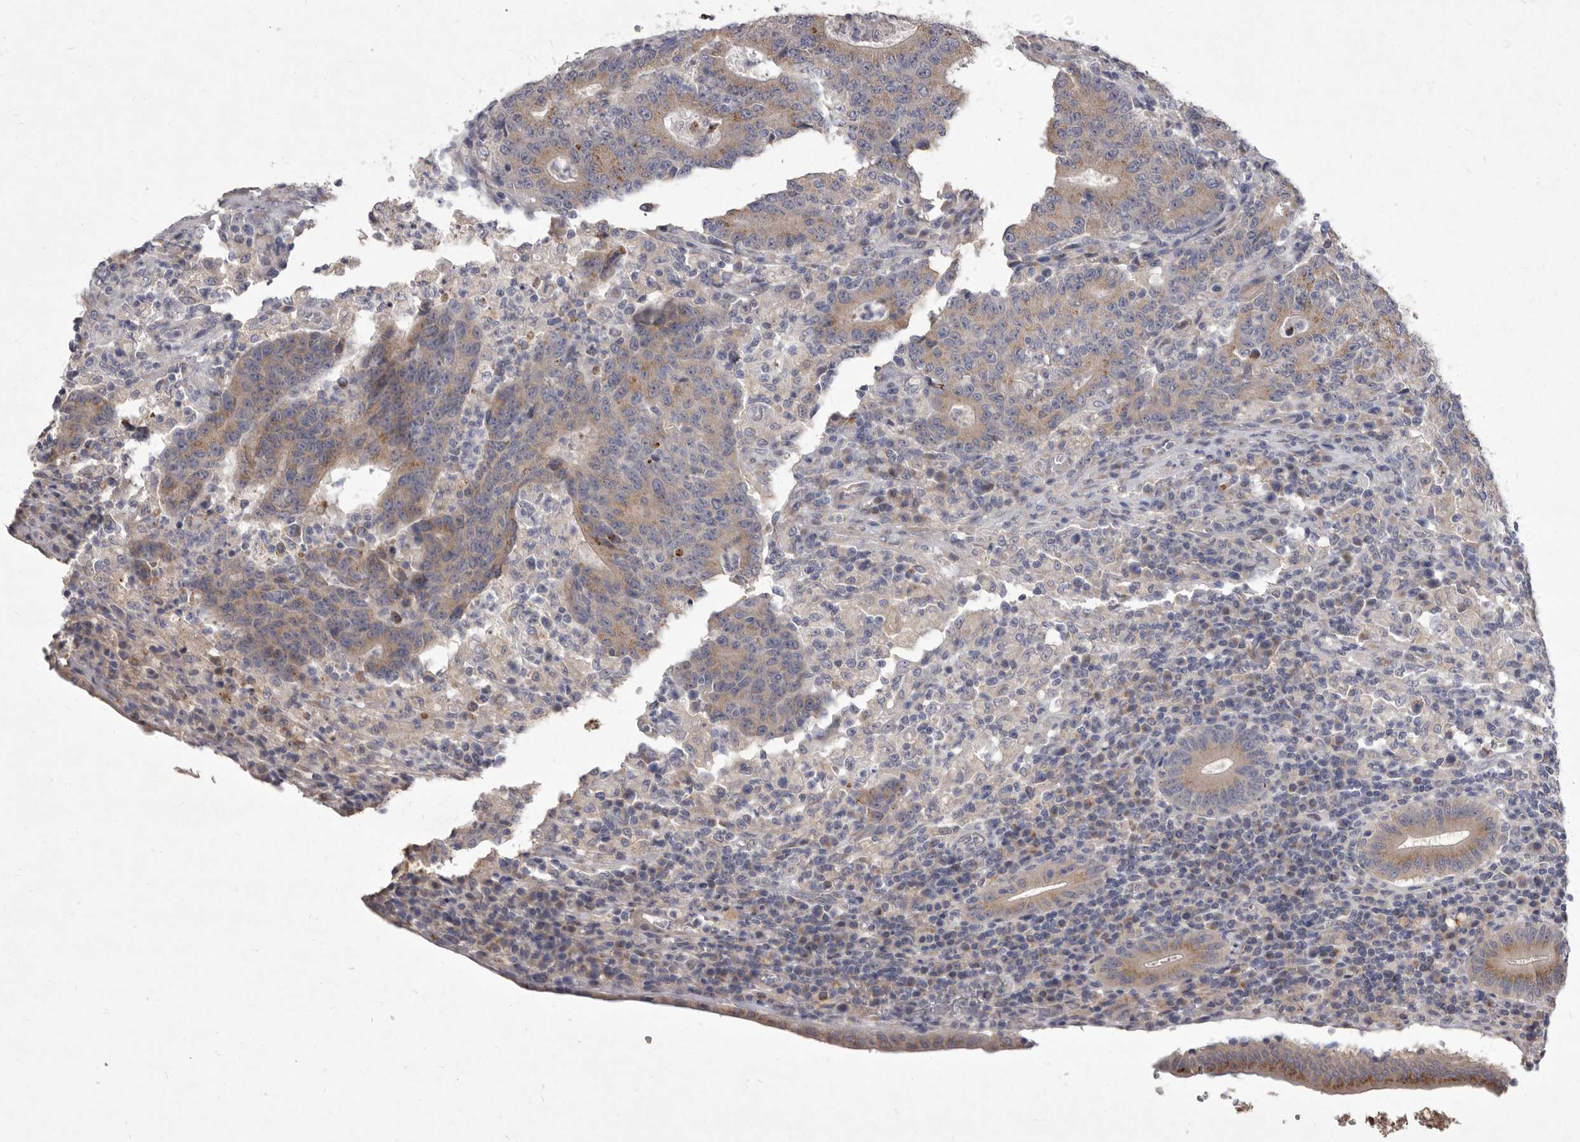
{"staining": {"intensity": "moderate", "quantity": ">75%", "location": "cytoplasmic/membranous"}, "tissue": "colorectal cancer", "cell_type": "Tumor cells", "image_type": "cancer", "snomed": [{"axis": "morphology", "description": "Adenocarcinoma, NOS"}, {"axis": "topography", "description": "Colon"}], "caption": "Moderate cytoplasmic/membranous protein expression is present in about >75% of tumor cells in adenocarcinoma (colorectal). The protein of interest is stained brown, and the nuclei are stained in blue (DAB IHC with brightfield microscopy, high magnification).", "gene": "P2RX6", "patient": {"sex": "female", "age": 75}}